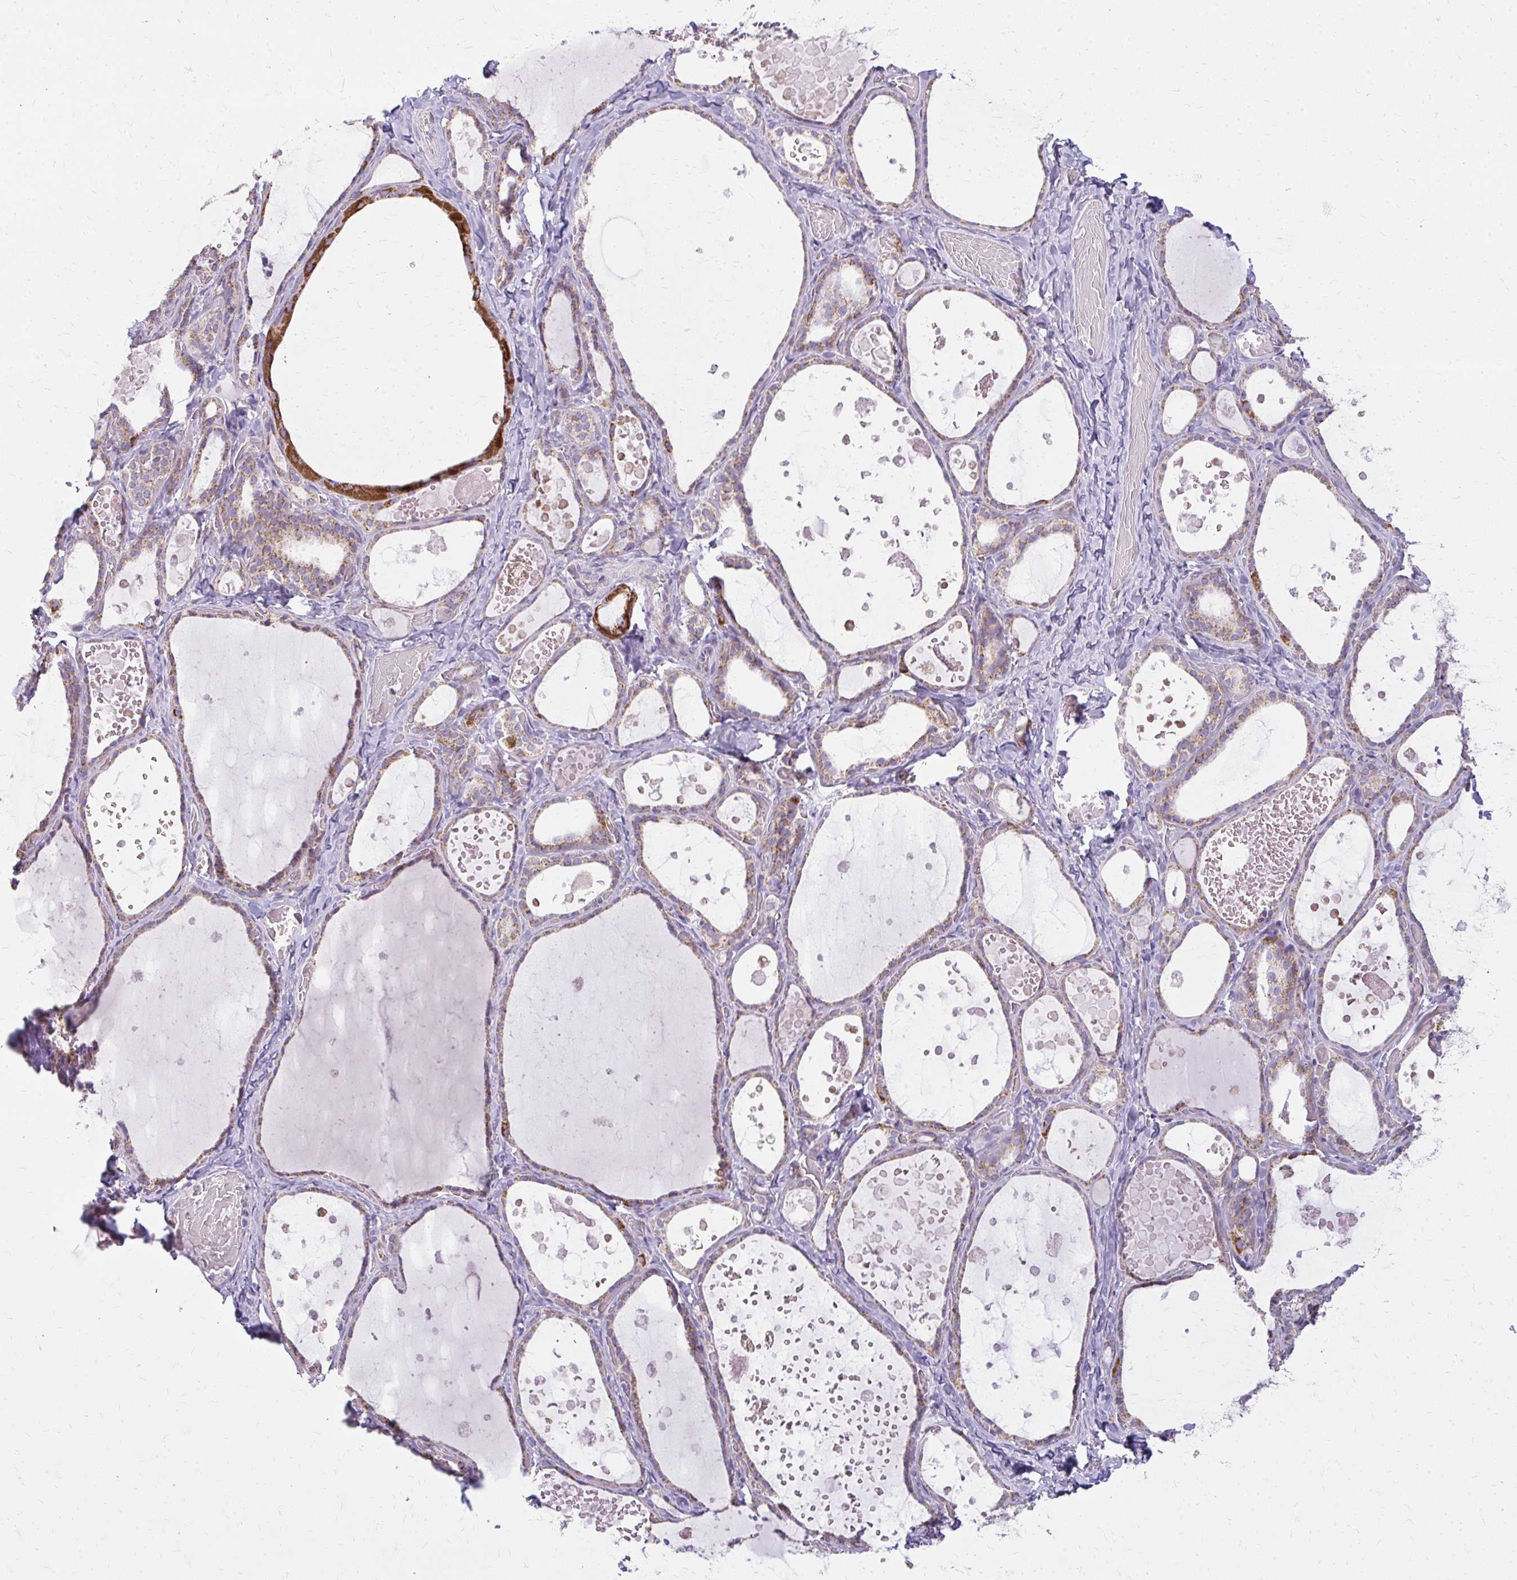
{"staining": {"intensity": "weak", "quantity": ">75%", "location": "cytoplasmic/membranous"}, "tissue": "thyroid gland", "cell_type": "Glandular cells", "image_type": "normal", "snomed": [{"axis": "morphology", "description": "Normal tissue, NOS"}, {"axis": "topography", "description": "Thyroid gland"}], "caption": "Normal thyroid gland was stained to show a protein in brown. There is low levels of weak cytoplasmic/membranous expression in about >75% of glandular cells.", "gene": "IFIT1", "patient": {"sex": "female", "age": 56}}